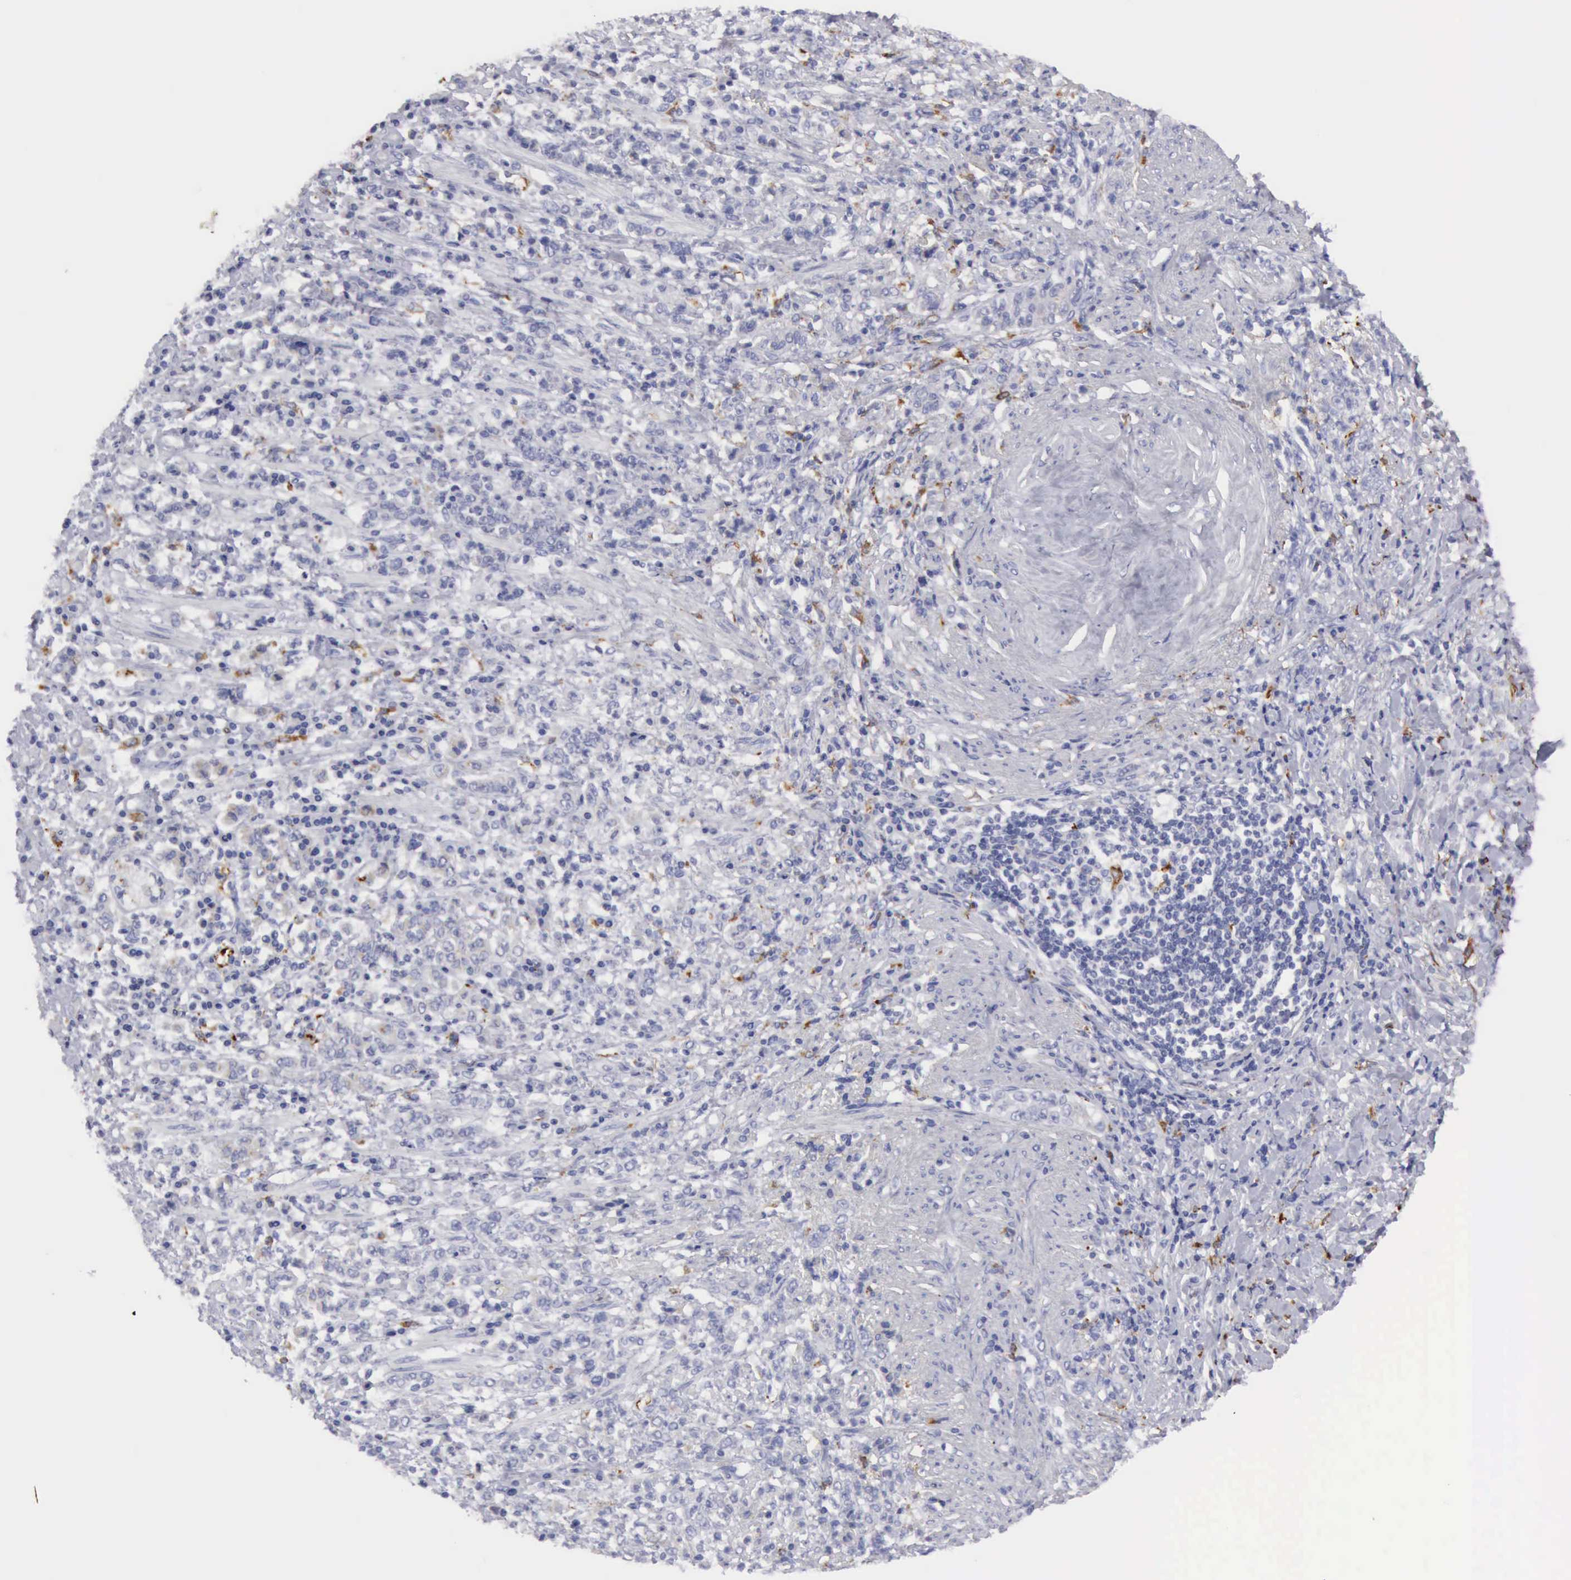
{"staining": {"intensity": "weak", "quantity": "<25%", "location": "cytoplasmic/membranous"}, "tissue": "stomach cancer", "cell_type": "Tumor cells", "image_type": "cancer", "snomed": [{"axis": "morphology", "description": "Adenocarcinoma, NOS"}, {"axis": "topography", "description": "Stomach, lower"}], "caption": "A high-resolution image shows IHC staining of adenocarcinoma (stomach), which reveals no significant staining in tumor cells. The staining is performed using DAB (3,3'-diaminobenzidine) brown chromogen with nuclei counter-stained in using hematoxylin.", "gene": "CTSS", "patient": {"sex": "male", "age": 88}}